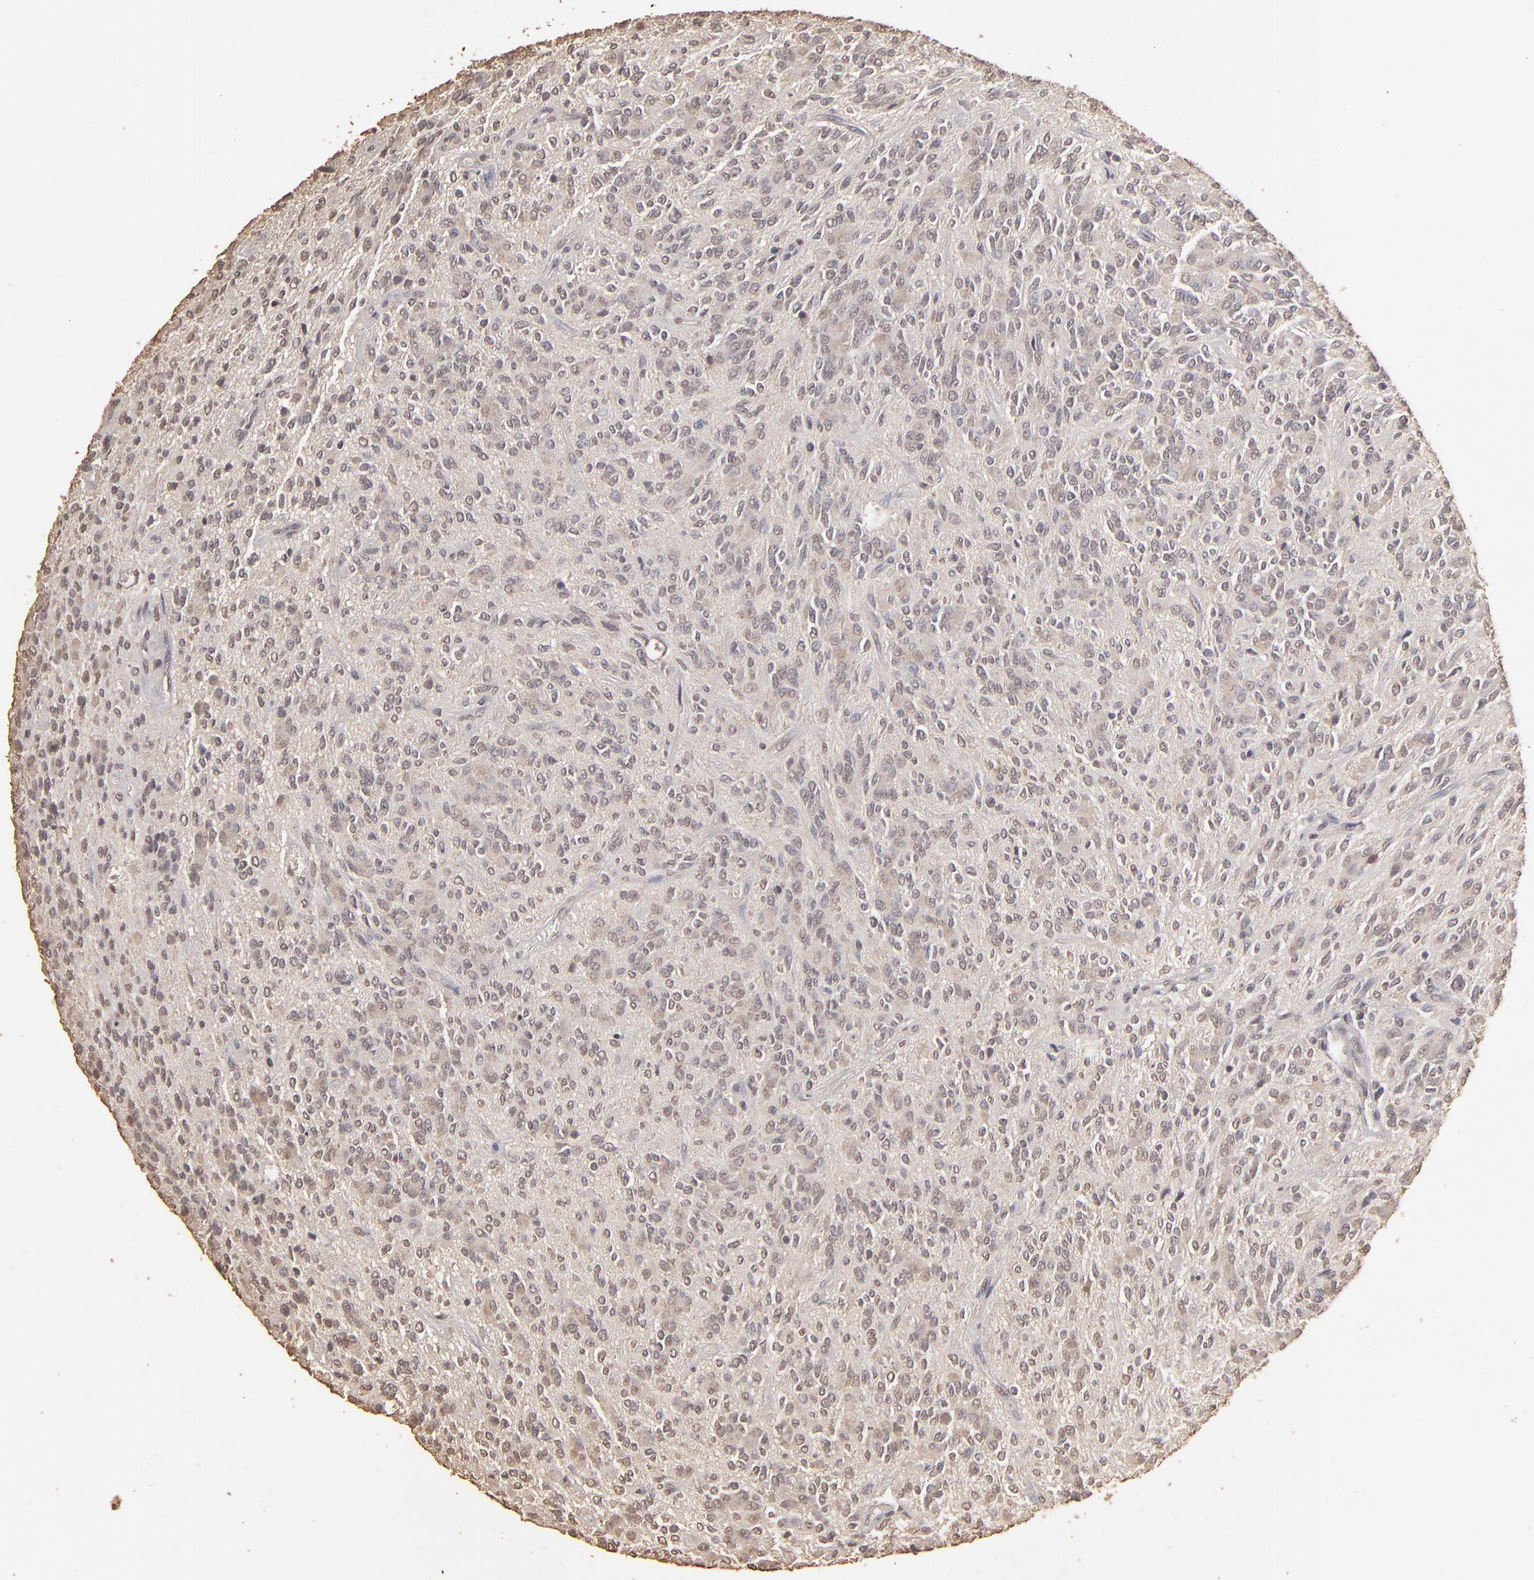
{"staining": {"intensity": "weak", "quantity": "<25%", "location": "cytoplasmic/membranous"}, "tissue": "glioma", "cell_type": "Tumor cells", "image_type": "cancer", "snomed": [{"axis": "morphology", "description": "Glioma, malignant, Low grade"}, {"axis": "topography", "description": "Brain"}], "caption": "The IHC photomicrograph has no significant positivity in tumor cells of malignant glioma (low-grade) tissue.", "gene": "OPHN1", "patient": {"sex": "female", "age": 15}}